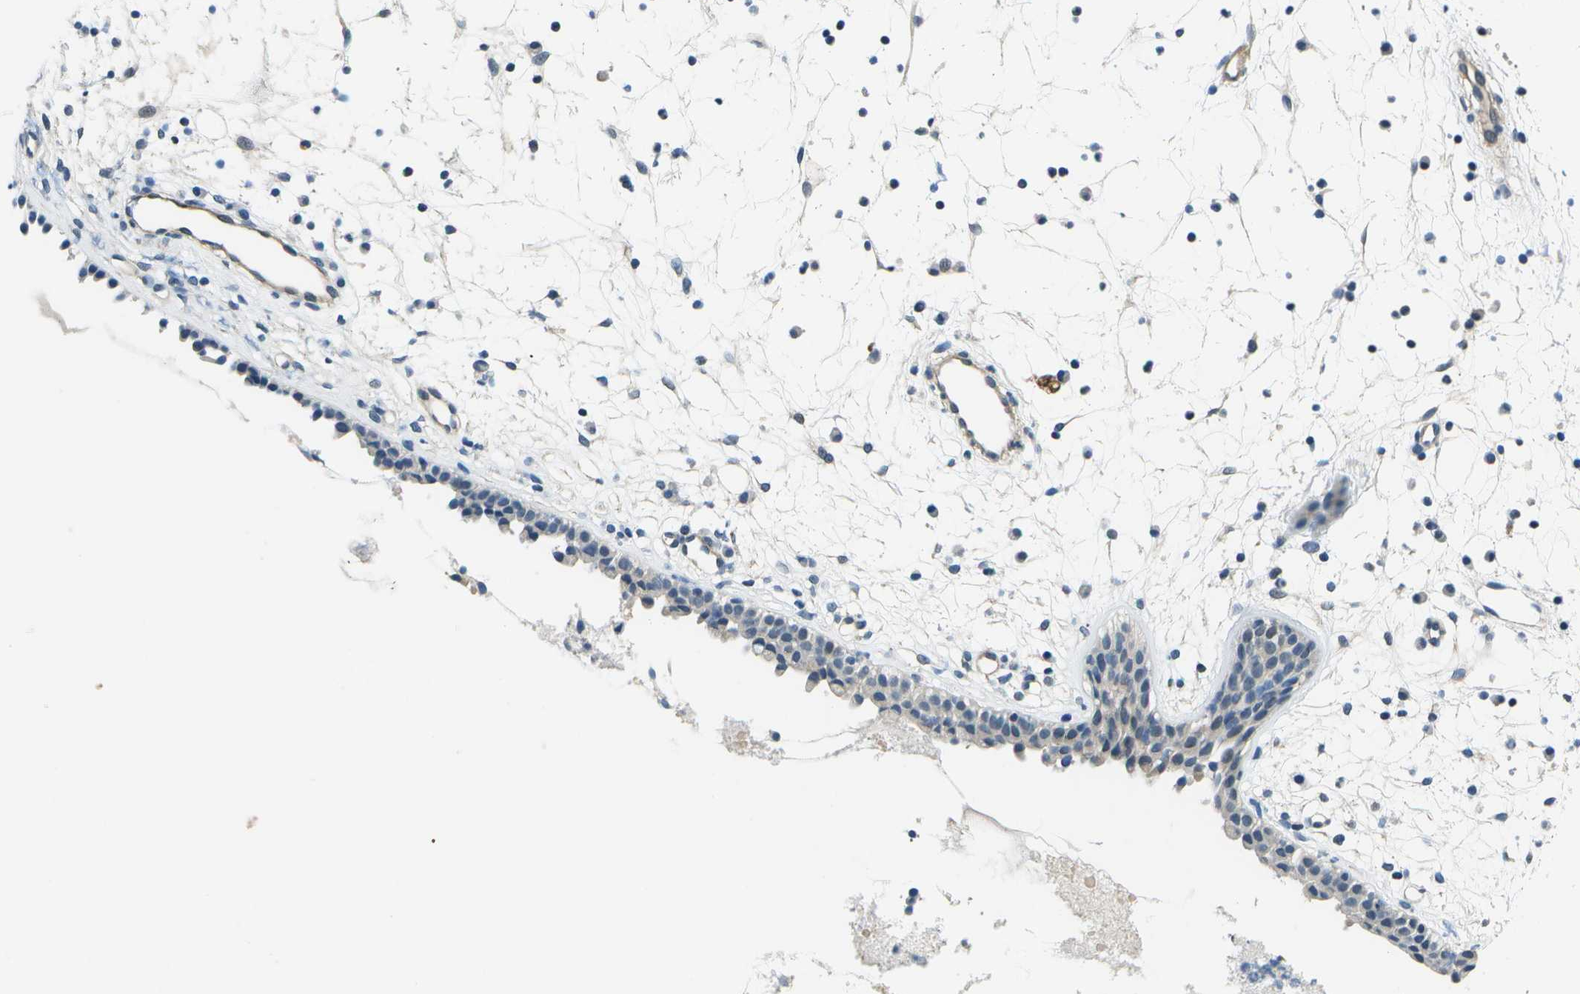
{"staining": {"intensity": "moderate", "quantity": "25%-75%", "location": "cytoplasmic/membranous"}, "tissue": "nasopharynx", "cell_type": "Respiratory epithelial cells", "image_type": "normal", "snomed": [{"axis": "morphology", "description": "Normal tissue, NOS"}, {"axis": "topography", "description": "Nasopharynx"}], "caption": "The image exhibits staining of normal nasopharynx, revealing moderate cytoplasmic/membranous protein positivity (brown color) within respiratory epithelial cells.", "gene": "ENPP5", "patient": {"sex": "male", "age": 21}}